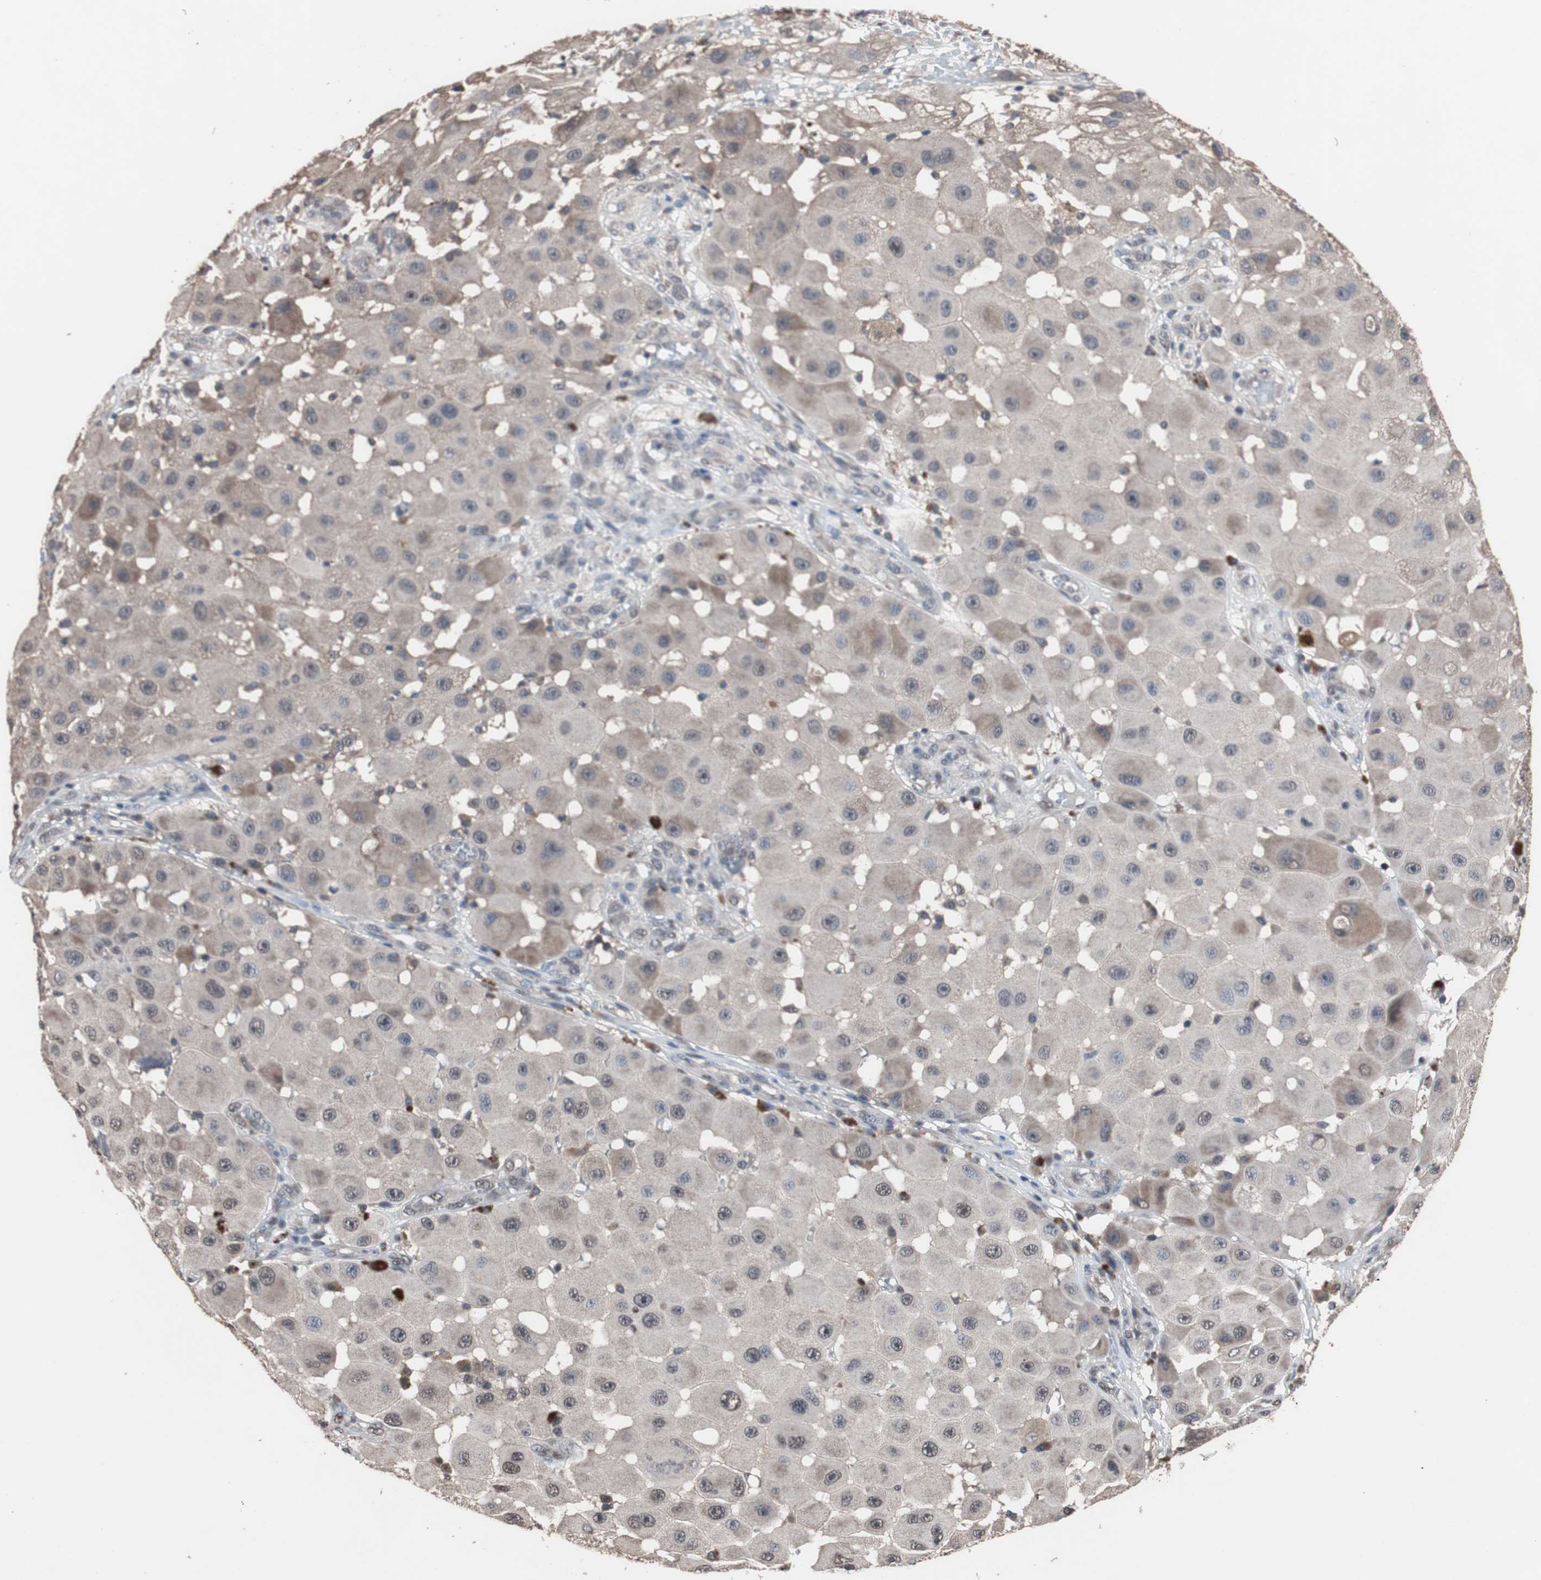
{"staining": {"intensity": "weak", "quantity": "25%-75%", "location": "cytoplasmic/membranous"}, "tissue": "melanoma", "cell_type": "Tumor cells", "image_type": "cancer", "snomed": [{"axis": "morphology", "description": "Malignant melanoma, NOS"}, {"axis": "topography", "description": "Skin"}], "caption": "Immunohistochemistry (IHC) micrograph of human malignant melanoma stained for a protein (brown), which displays low levels of weak cytoplasmic/membranous expression in about 25%-75% of tumor cells.", "gene": "MED27", "patient": {"sex": "female", "age": 81}}